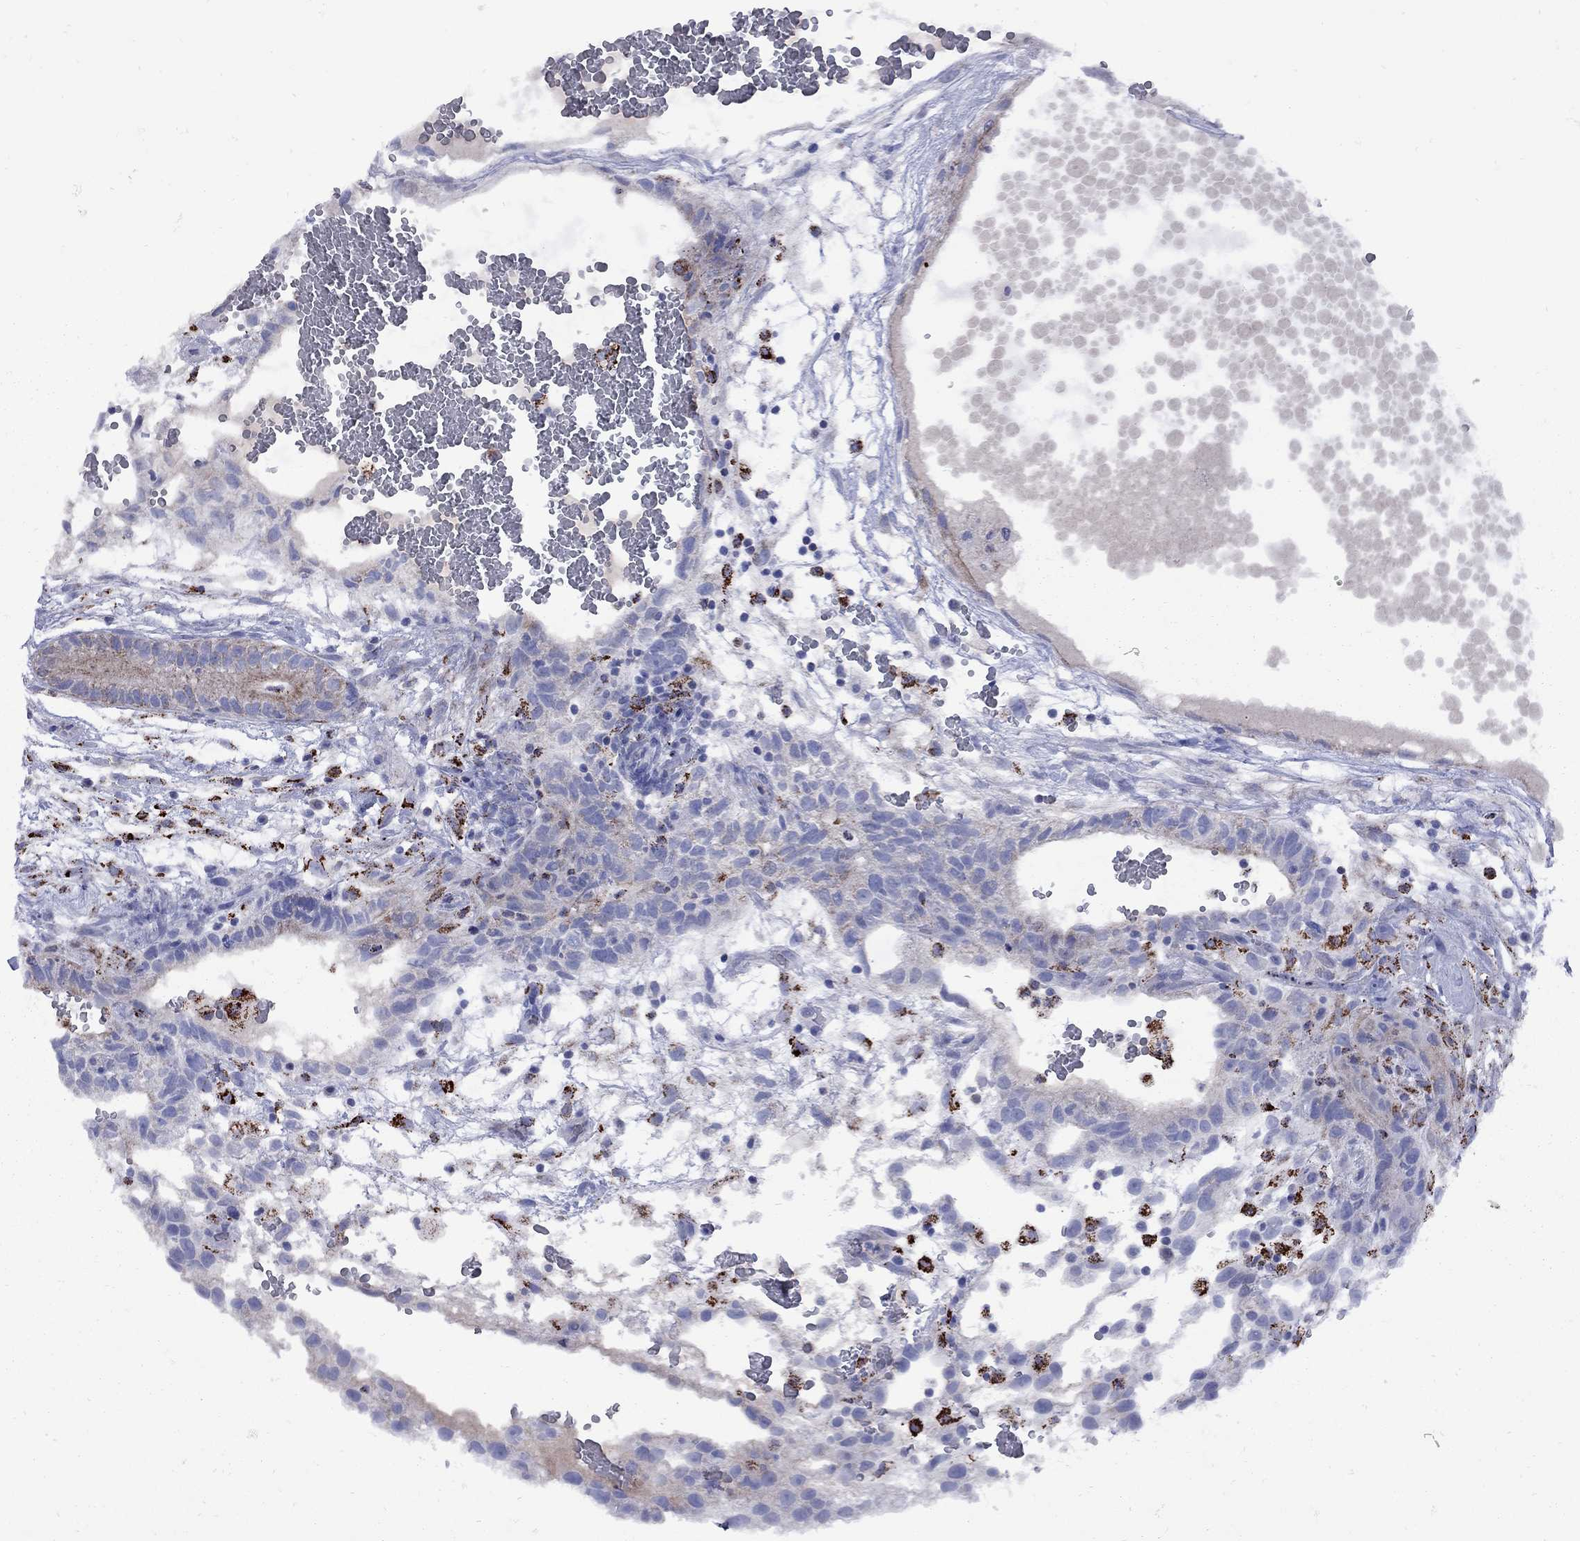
{"staining": {"intensity": "negative", "quantity": "none", "location": "none"}, "tissue": "testis cancer", "cell_type": "Tumor cells", "image_type": "cancer", "snomed": [{"axis": "morphology", "description": "Normal tissue, NOS"}, {"axis": "morphology", "description": "Carcinoma, Embryonal, NOS"}, {"axis": "topography", "description": "Testis"}], "caption": "Tumor cells are negative for protein expression in human embryonal carcinoma (testis). (IHC, brightfield microscopy, high magnification).", "gene": "SESTD1", "patient": {"sex": "male", "age": 32}}